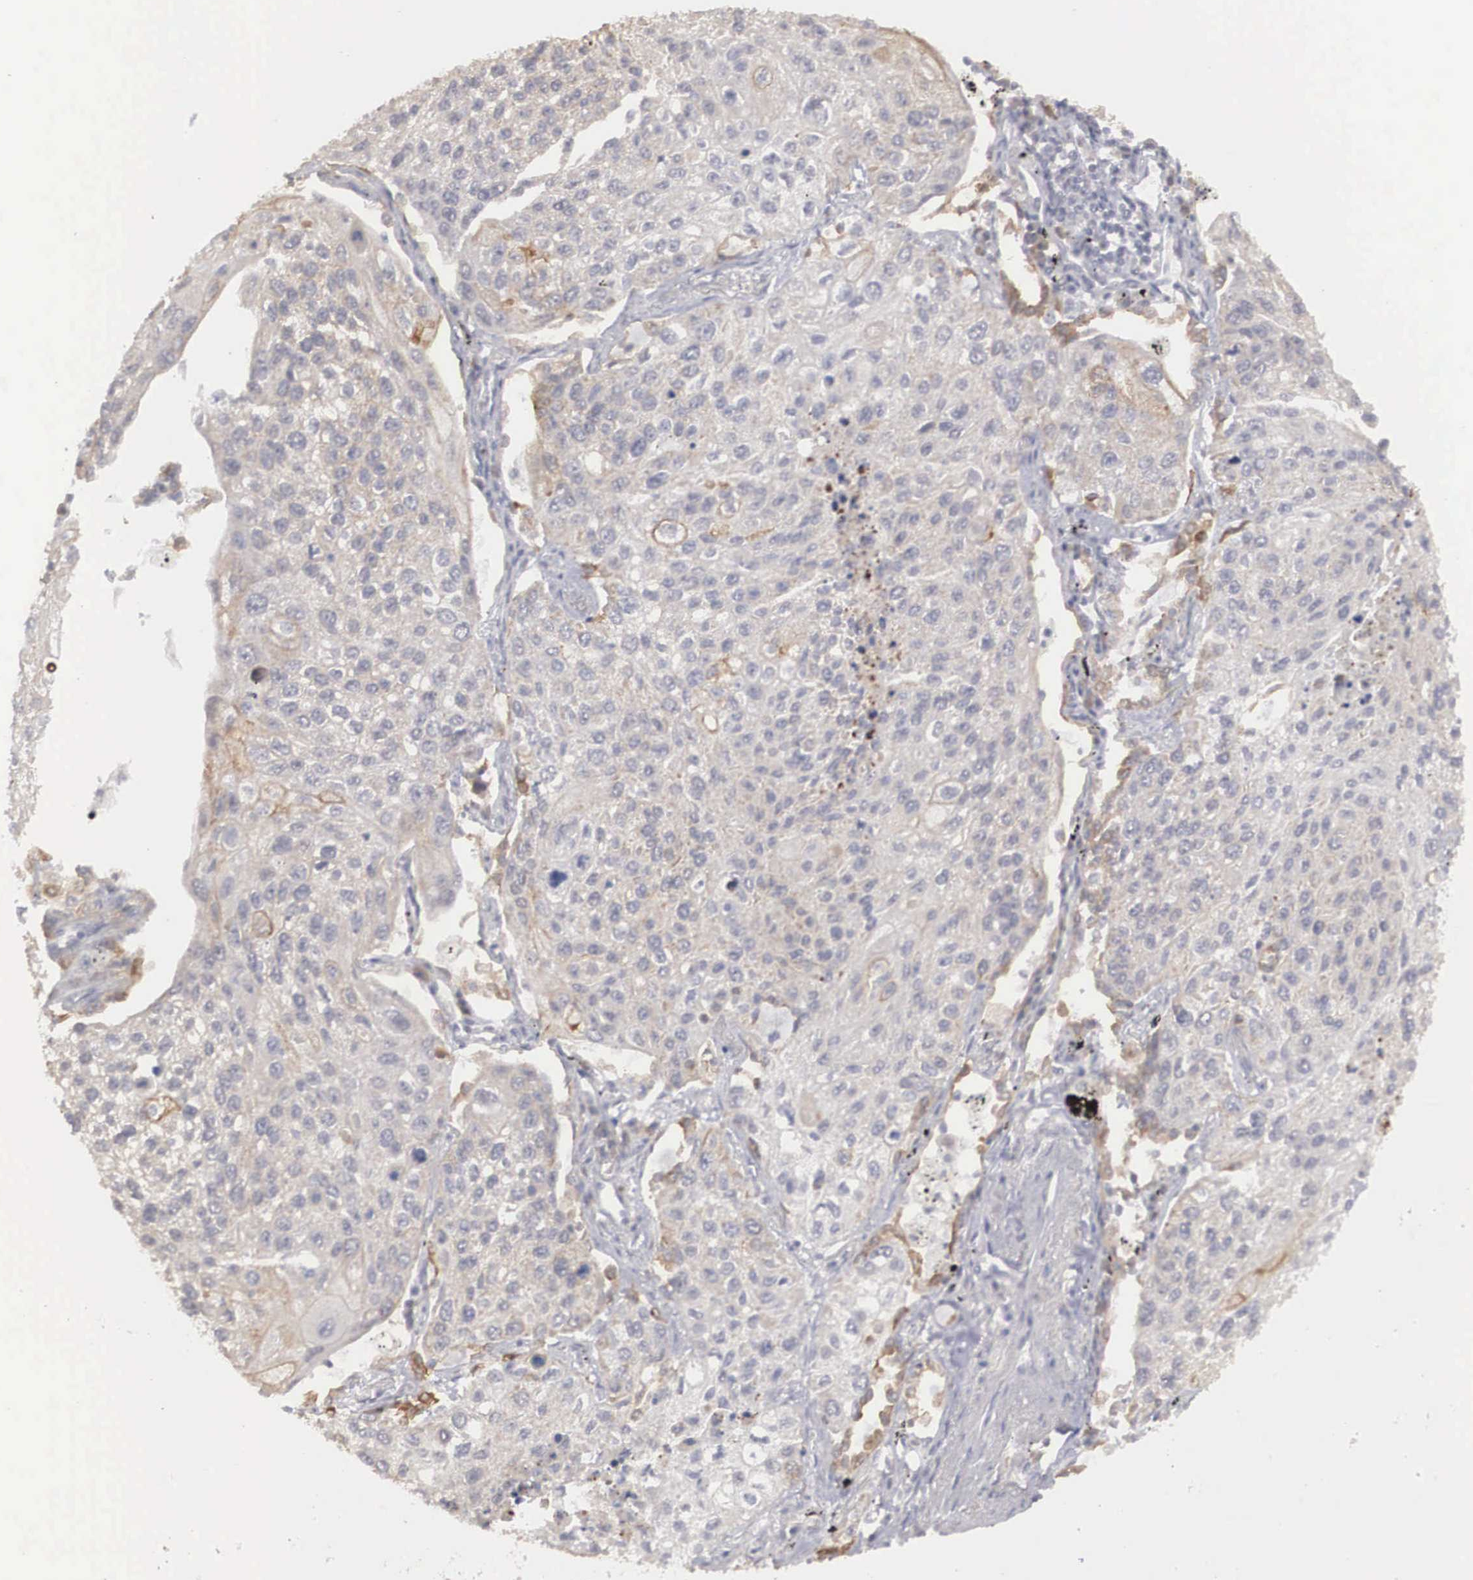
{"staining": {"intensity": "weak", "quantity": "25%-75%", "location": "cytoplasmic/membranous"}, "tissue": "lung cancer", "cell_type": "Tumor cells", "image_type": "cancer", "snomed": [{"axis": "morphology", "description": "Squamous cell carcinoma, NOS"}, {"axis": "topography", "description": "Lung"}], "caption": "A photomicrograph of lung squamous cell carcinoma stained for a protein demonstrates weak cytoplasmic/membranous brown staining in tumor cells. The protein is shown in brown color, while the nuclei are stained blue.", "gene": "WDR89", "patient": {"sex": "male", "age": 75}}